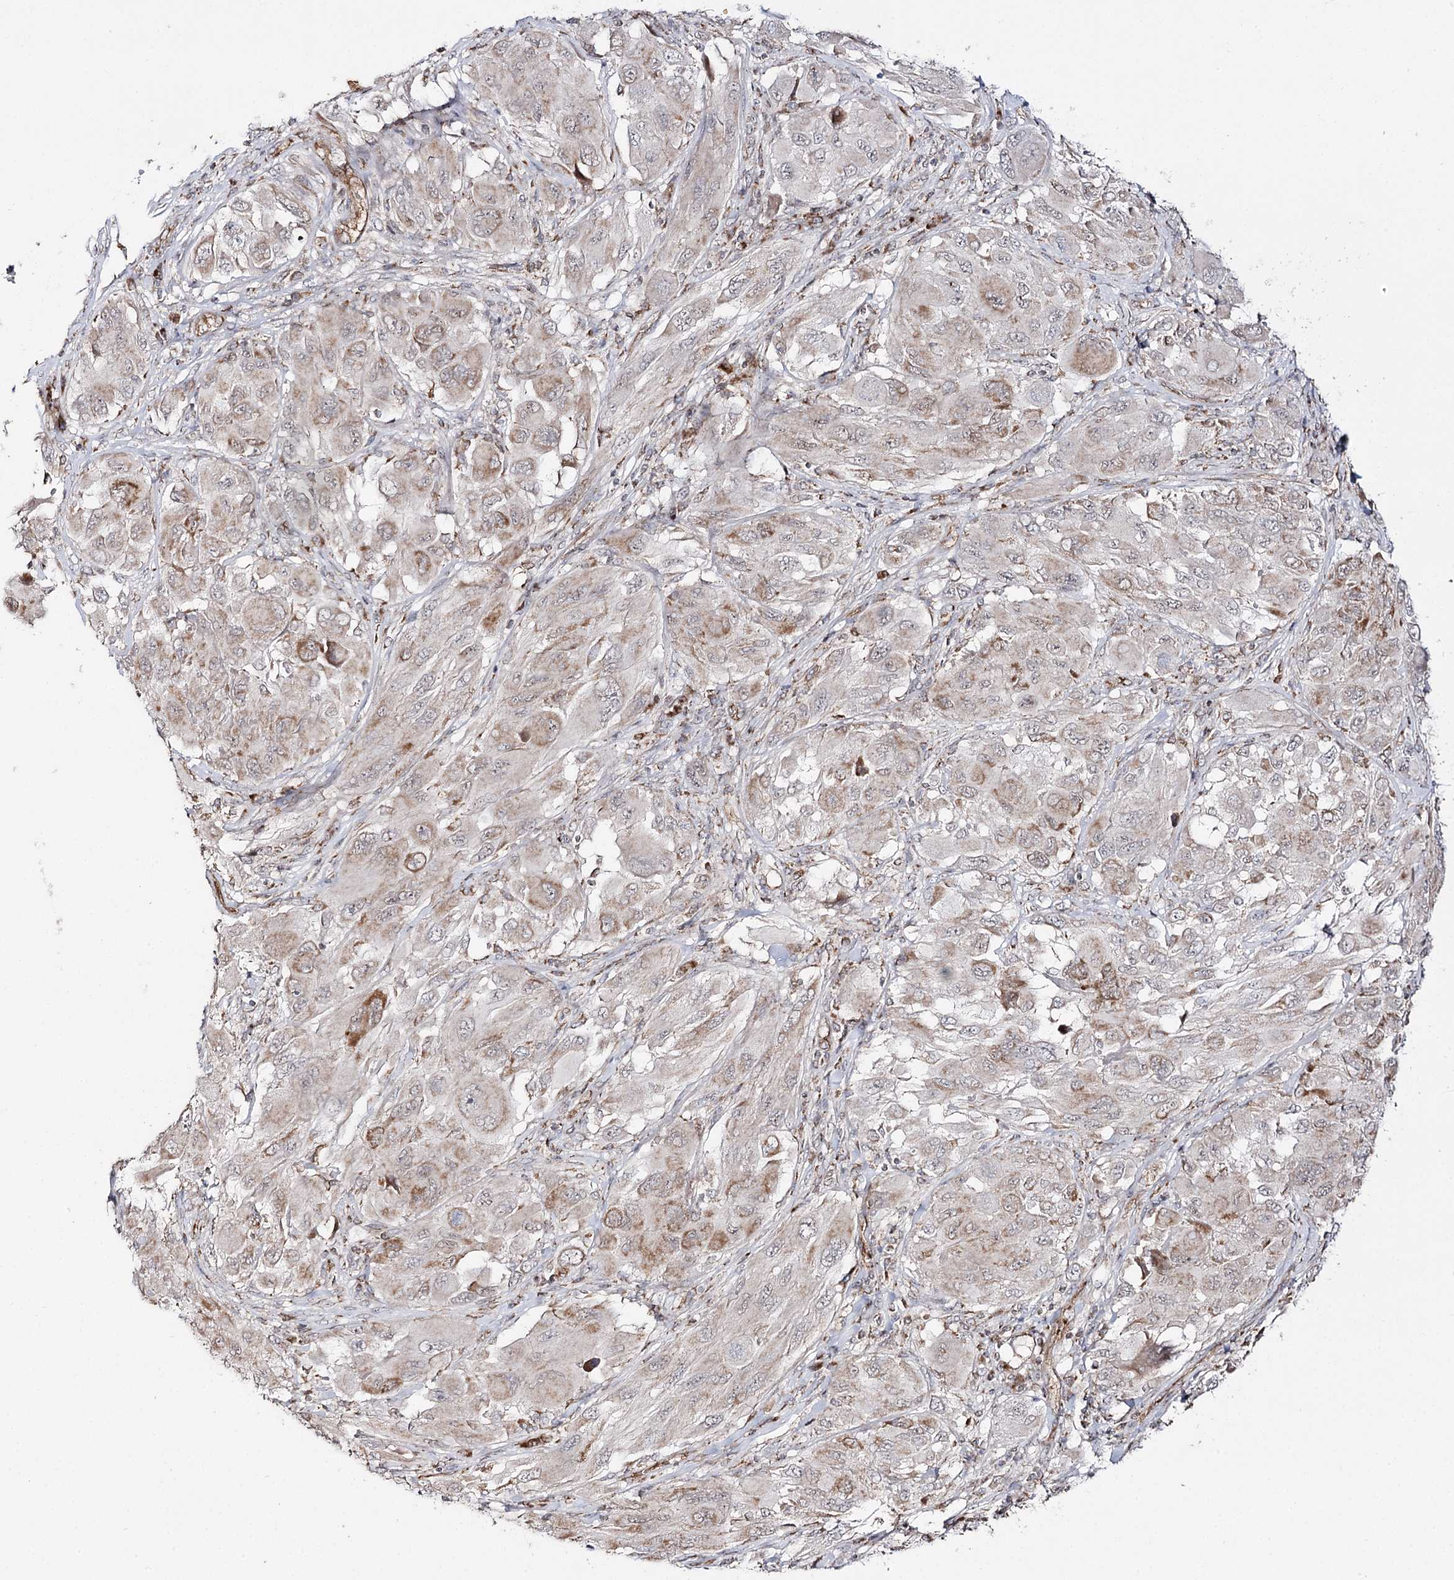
{"staining": {"intensity": "moderate", "quantity": "<25%", "location": "cytoplasmic/membranous"}, "tissue": "melanoma", "cell_type": "Tumor cells", "image_type": "cancer", "snomed": [{"axis": "morphology", "description": "Malignant melanoma, NOS"}, {"axis": "topography", "description": "Skin"}], "caption": "Approximately <25% of tumor cells in melanoma demonstrate moderate cytoplasmic/membranous protein staining as visualized by brown immunohistochemical staining.", "gene": "CBR4", "patient": {"sex": "female", "age": 91}}